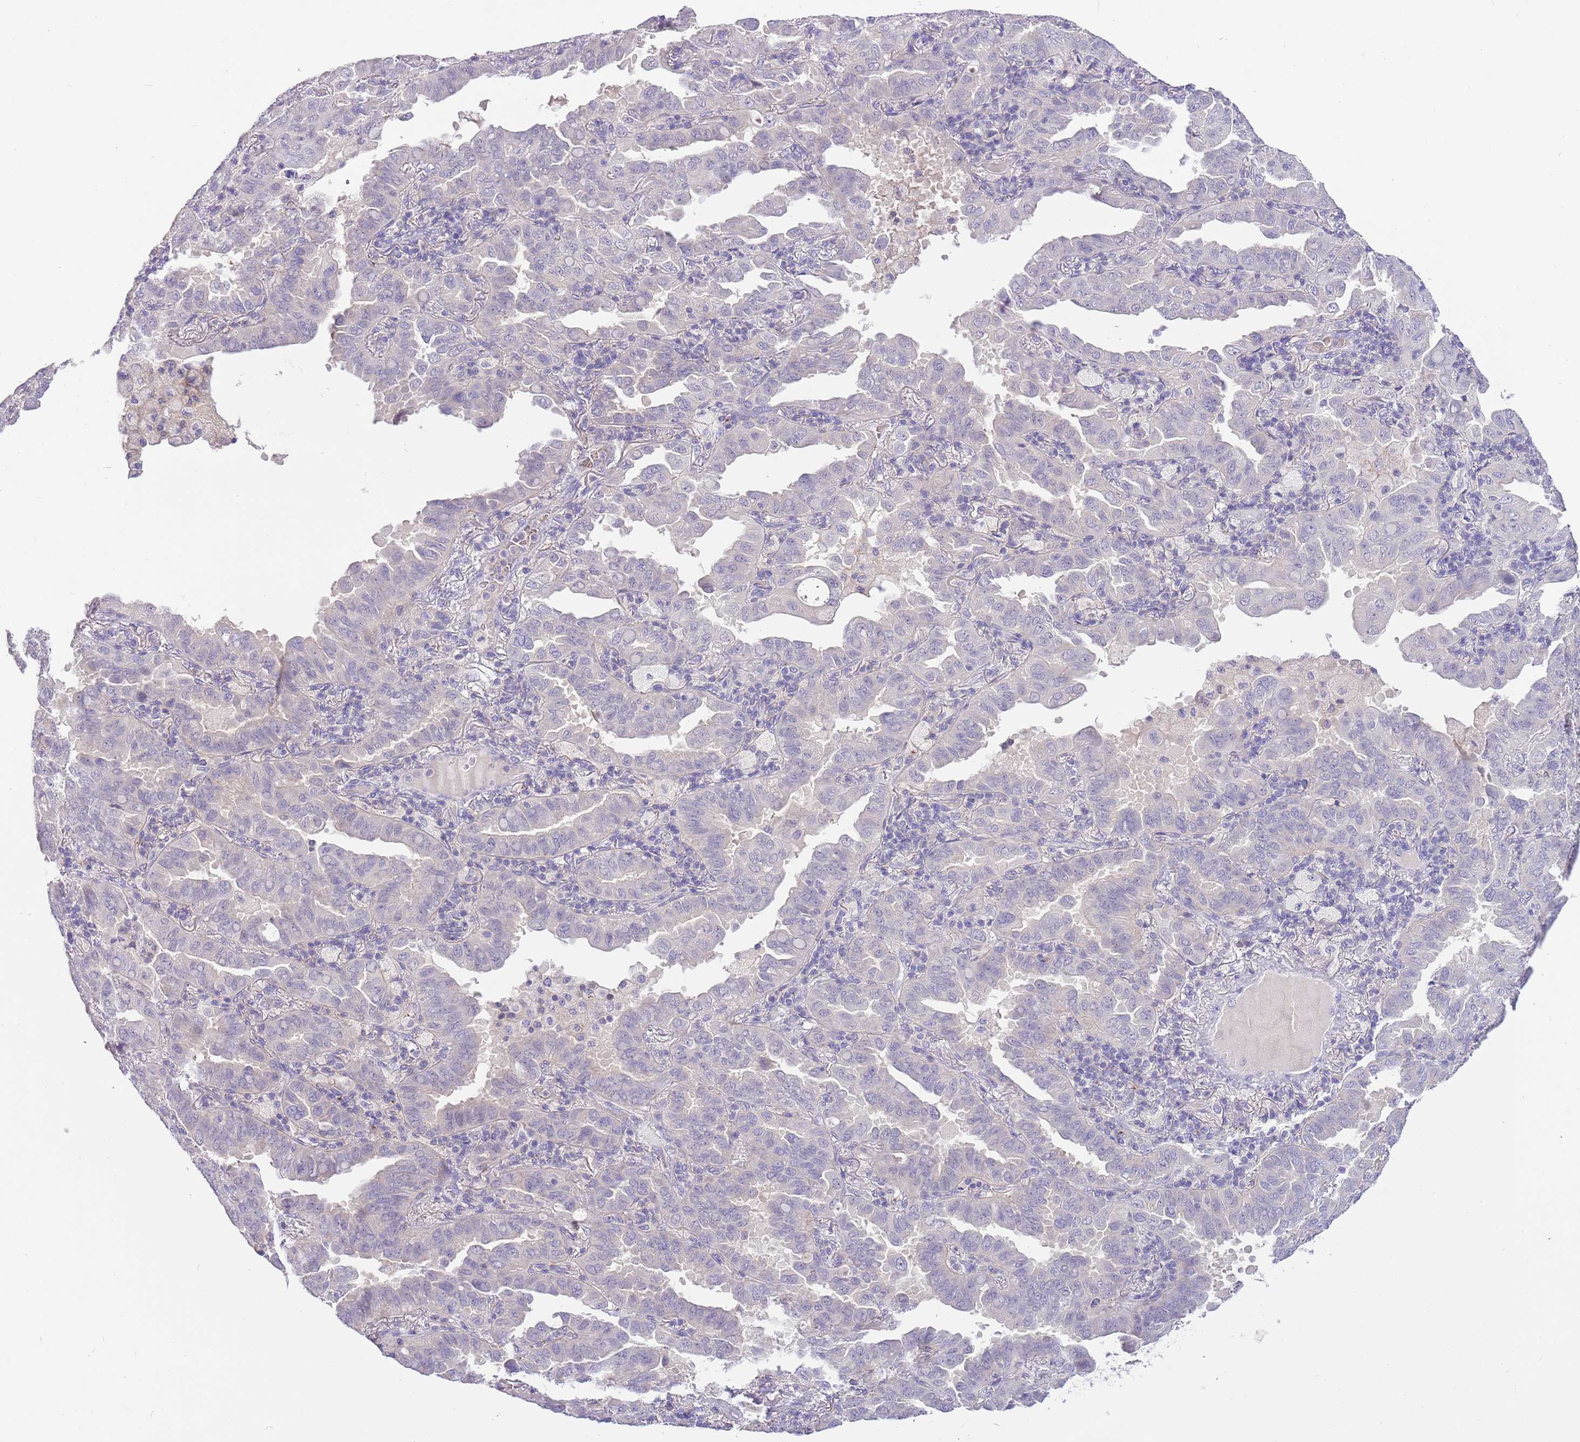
{"staining": {"intensity": "negative", "quantity": "none", "location": "none"}, "tissue": "lung cancer", "cell_type": "Tumor cells", "image_type": "cancer", "snomed": [{"axis": "morphology", "description": "Adenocarcinoma, NOS"}, {"axis": "topography", "description": "Lung"}], "caption": "Micrograph shows no protein expression in tumor cells of lung cancer tissue.", "gene": "CFAP73", "patient": {"sex": "male", "age": 64}}